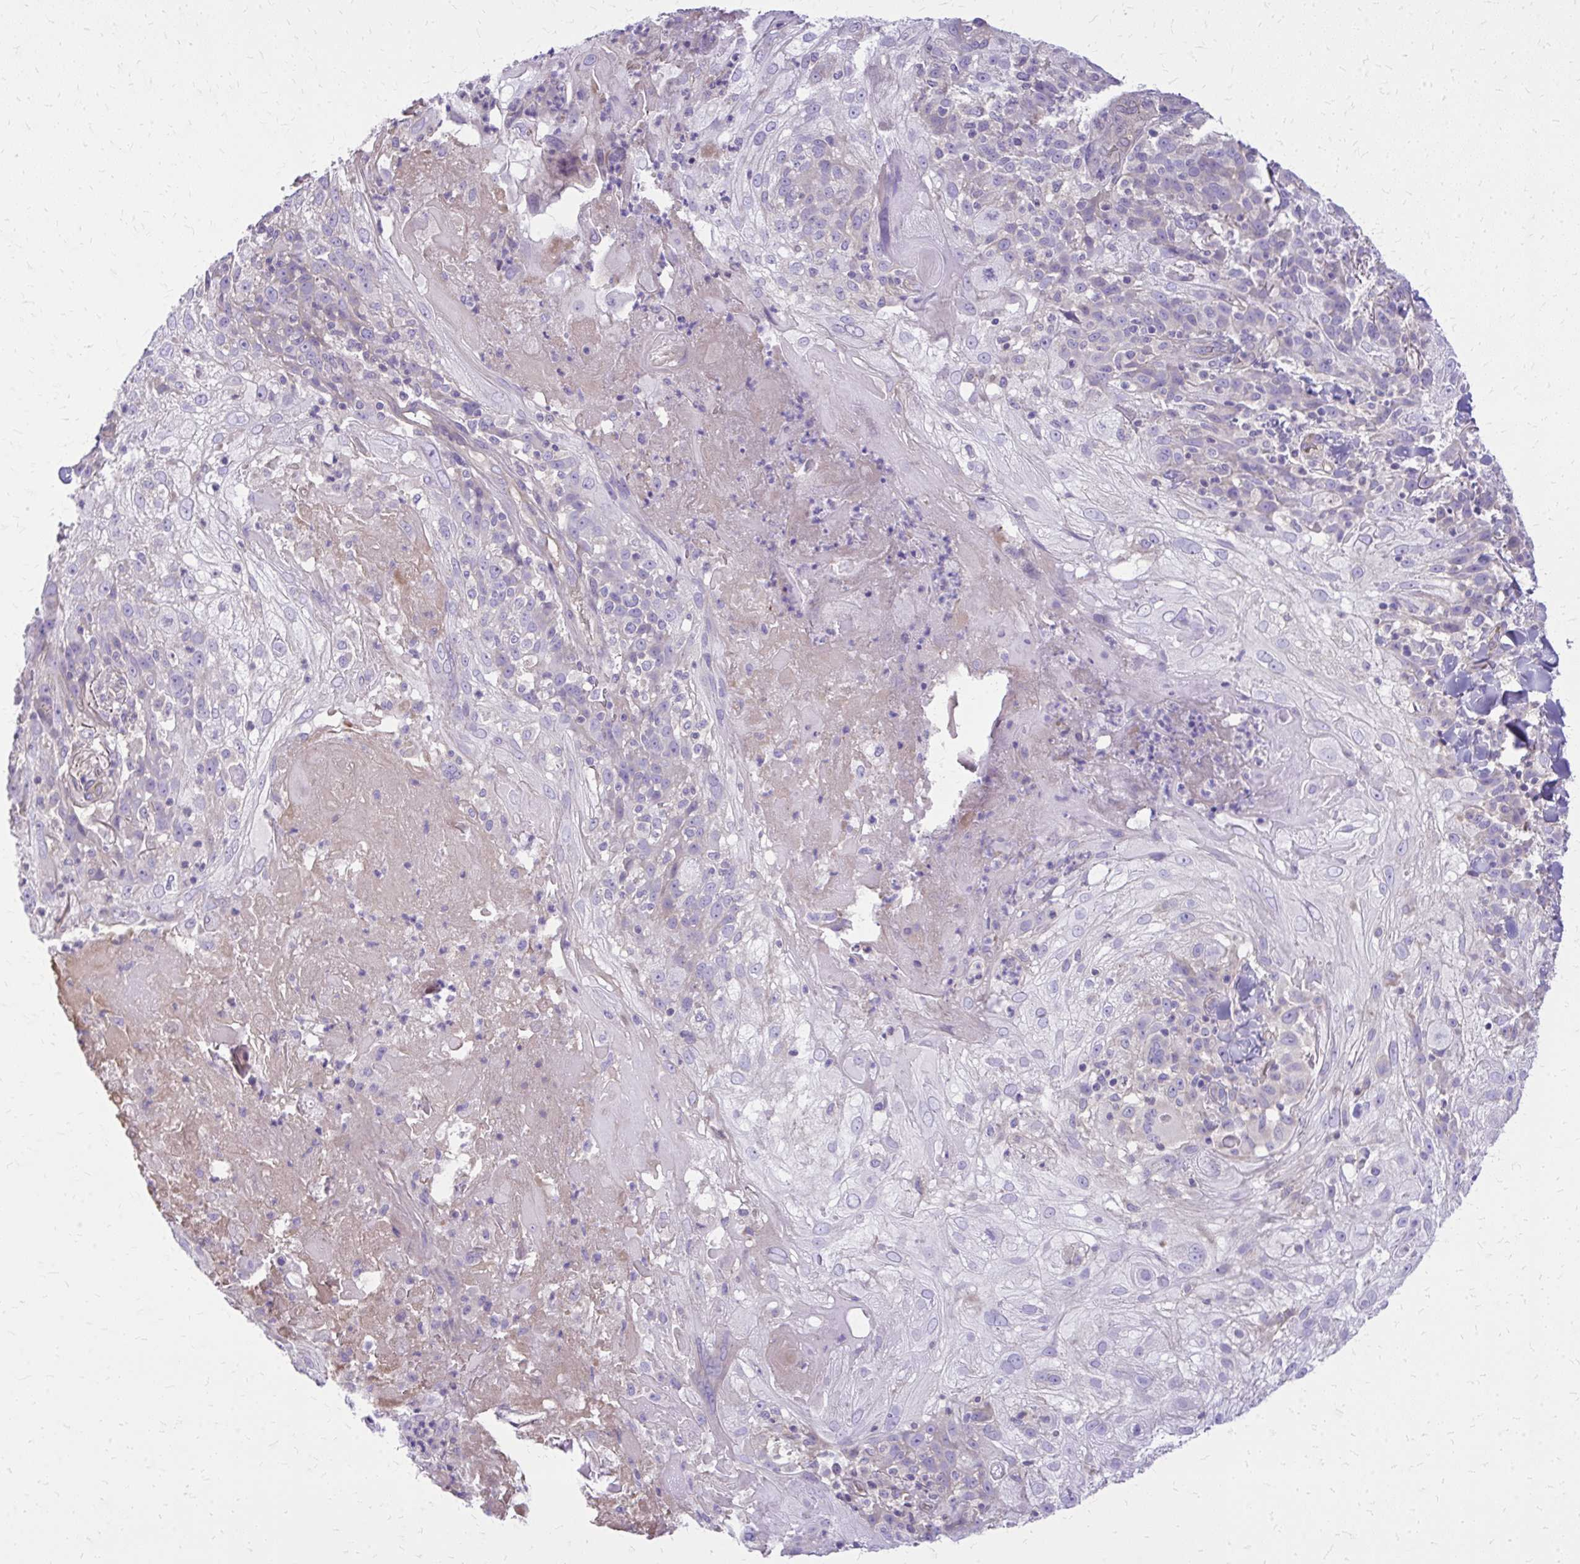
{"staining": {"intensity": "negative", "quantity": "none", "location": "none"}, "tissue": "skin cancer", "cell_type": "Tumor cells", "image_type": "cancer", "snomed": [{"axis": "morphology", "description": "Normal tissue, NOS"}, {"axis": "morphology", "description": "Squamous cell carcinoma, NOS"}, {"axis": "topography", "description": "Skin"}], "caption": "IHC of human skin cancer (squamous cell carcinoma) demonstrates no staining in tumor cells. The staining was performed using DAB to visualize the protein expression in brown, while the nuclei were stained in blue with hematoxylin (Magnification: 20x).", "gene": "RUNDC3B", "patient": {"sex": "female", "age": 83}}